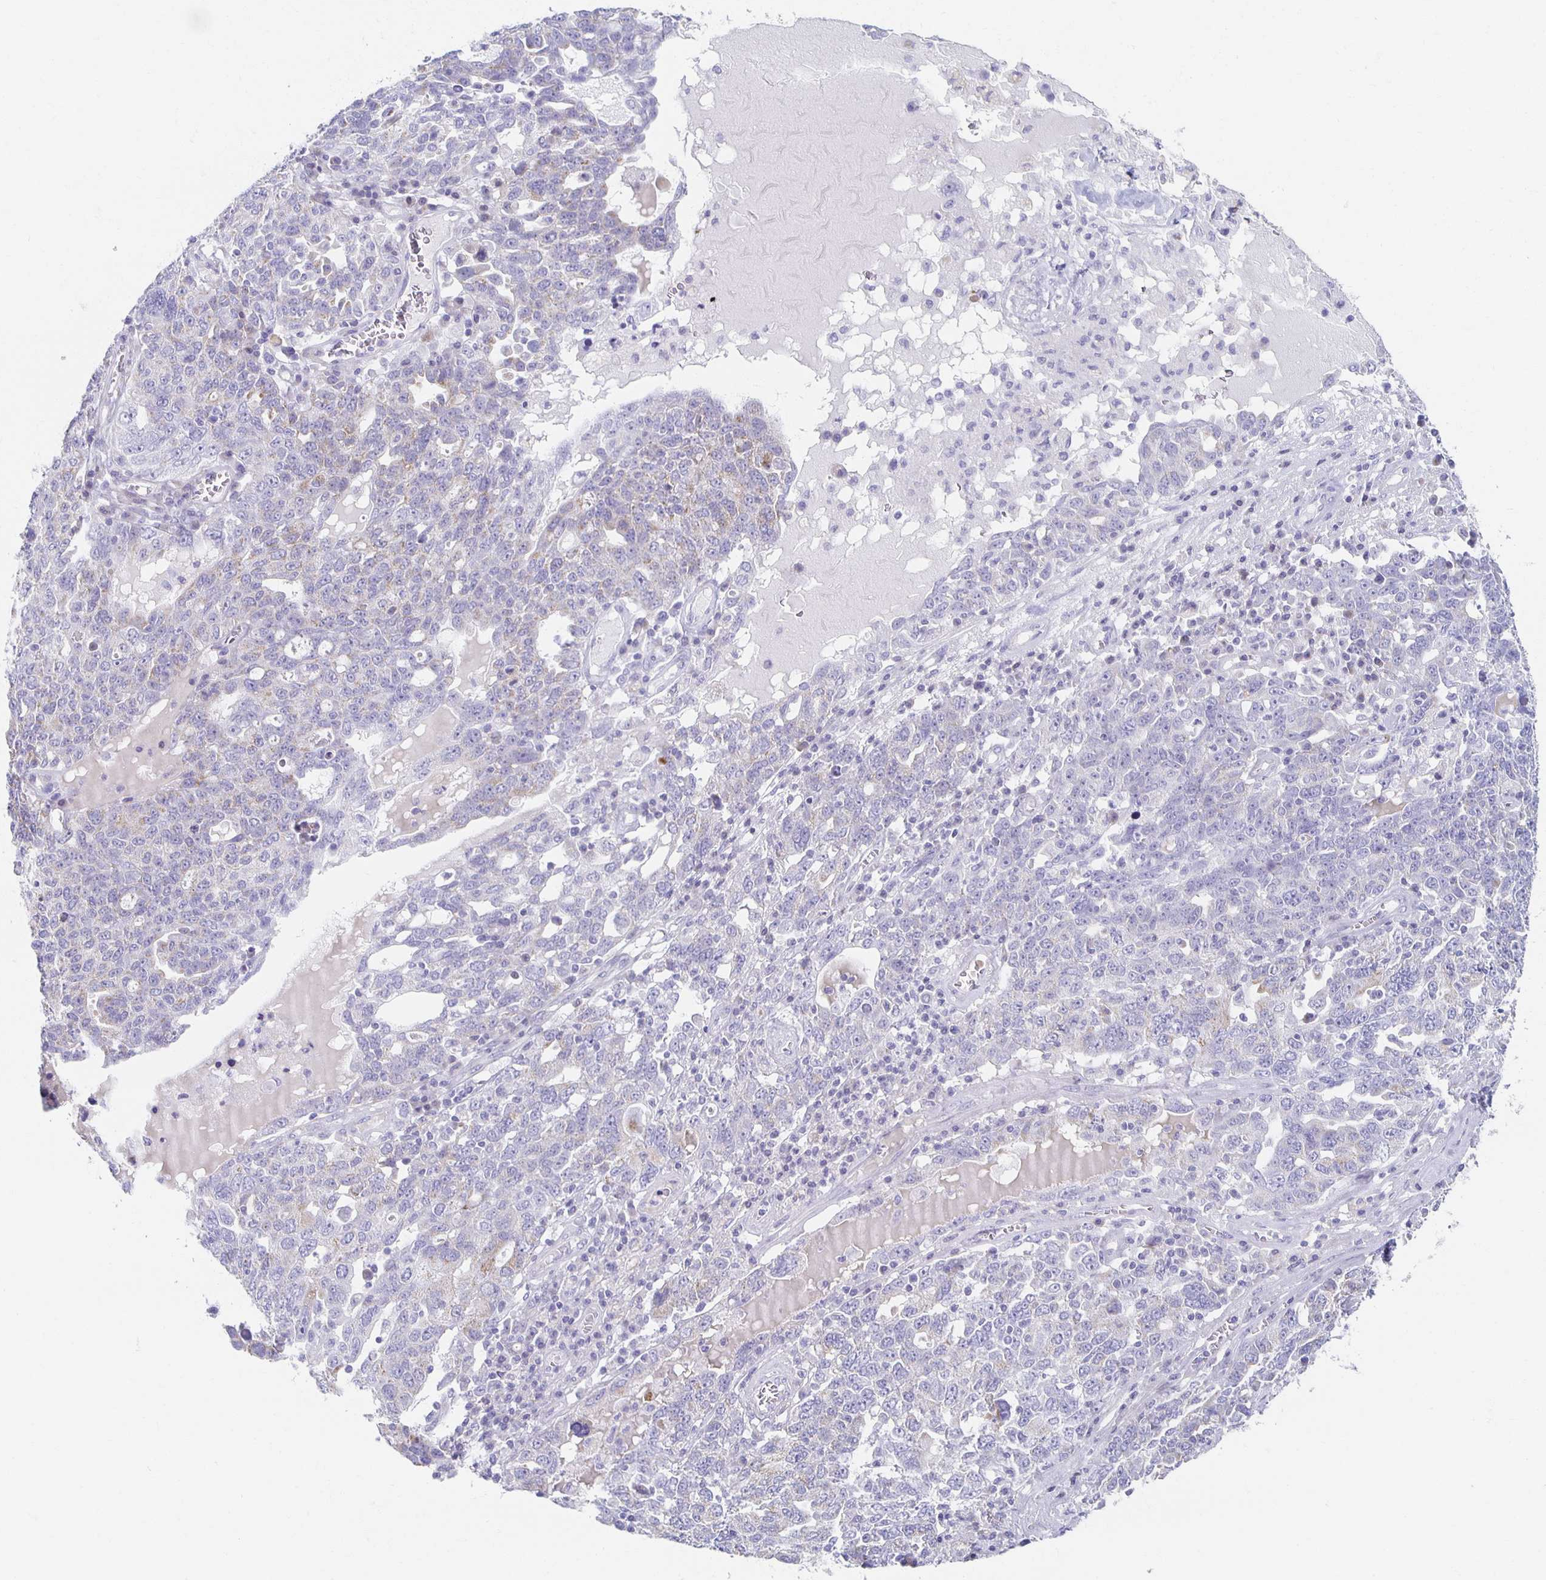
{"staining": {"intensity": "moderate", "quantity": "<25%", "location": "cytoplasmic/membranous"}, "tissue": "ovarian cancer", "cell_type": "Tumor cells", "image_type": "cancer", "snomed": [{"axis": "morphology", "description": "Carcinoma, endometroid"}, {"axis": "topography", "description": "Ovary"}], "caption": "Tumor cells display low levels of moderate cytoplasmic/membranous expression in about <25% of cells in human ovarian cancer (endometroid carcinoma).", "gene": "TEX44", "patient": {"sex": "female", "age": 62}}